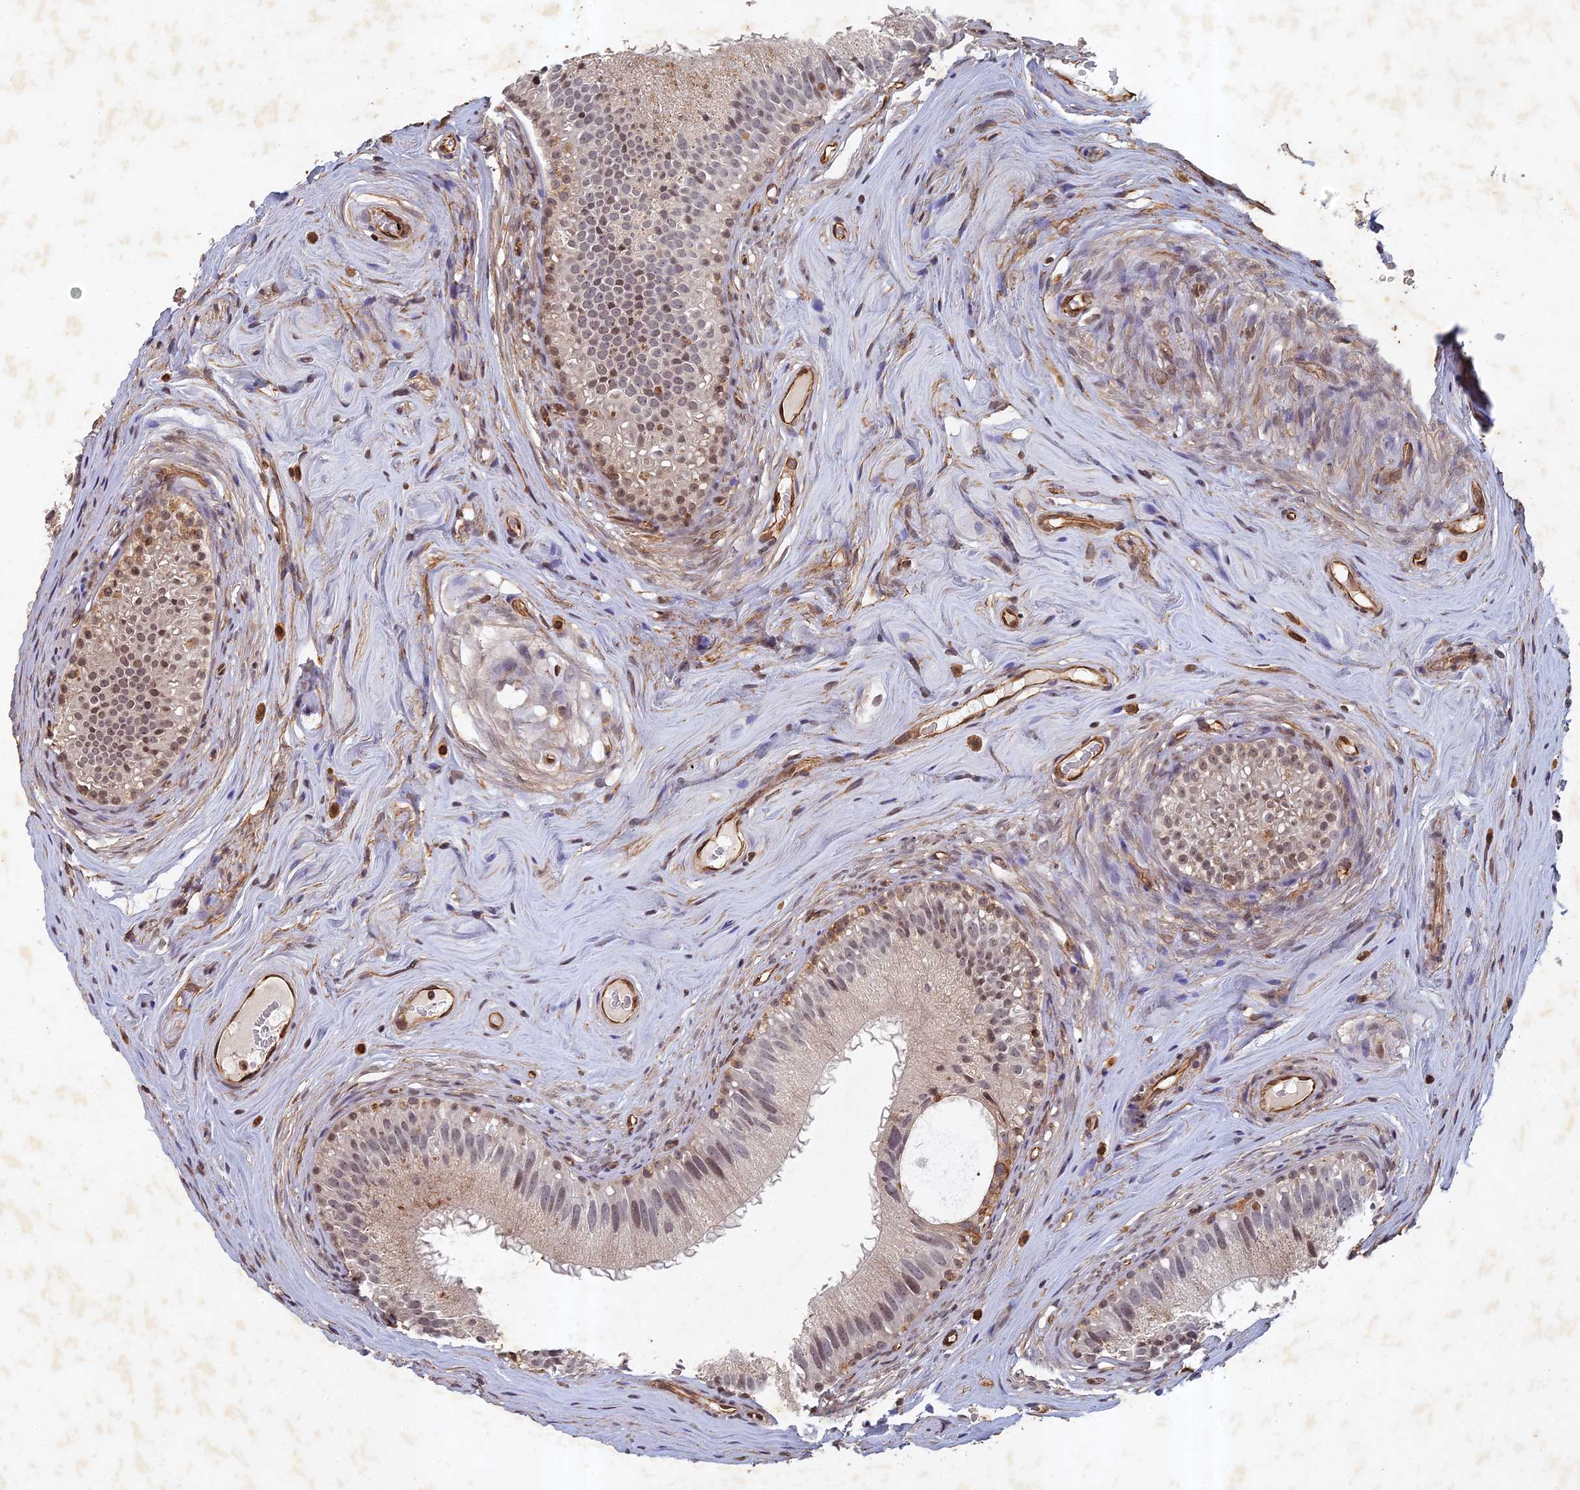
{"staining": {"intensity": "weak", "quantity": "<25%", "location": "cytoplasmic/membranous"}, "tissue": "epididymis", "cell_type": "Glandular cells", "image_type": "normal", "snomed": [{"axis": "morphology", "description": "Normal tissue, NOS"}, {"axis": "topography", "description": "Epididymis"}], "caption": "This is an IHC image of benign human epididymis. There is no staining in glandular cells.", "gene": "ABCB10", "patient": {"sex": "male", "age": 45}}